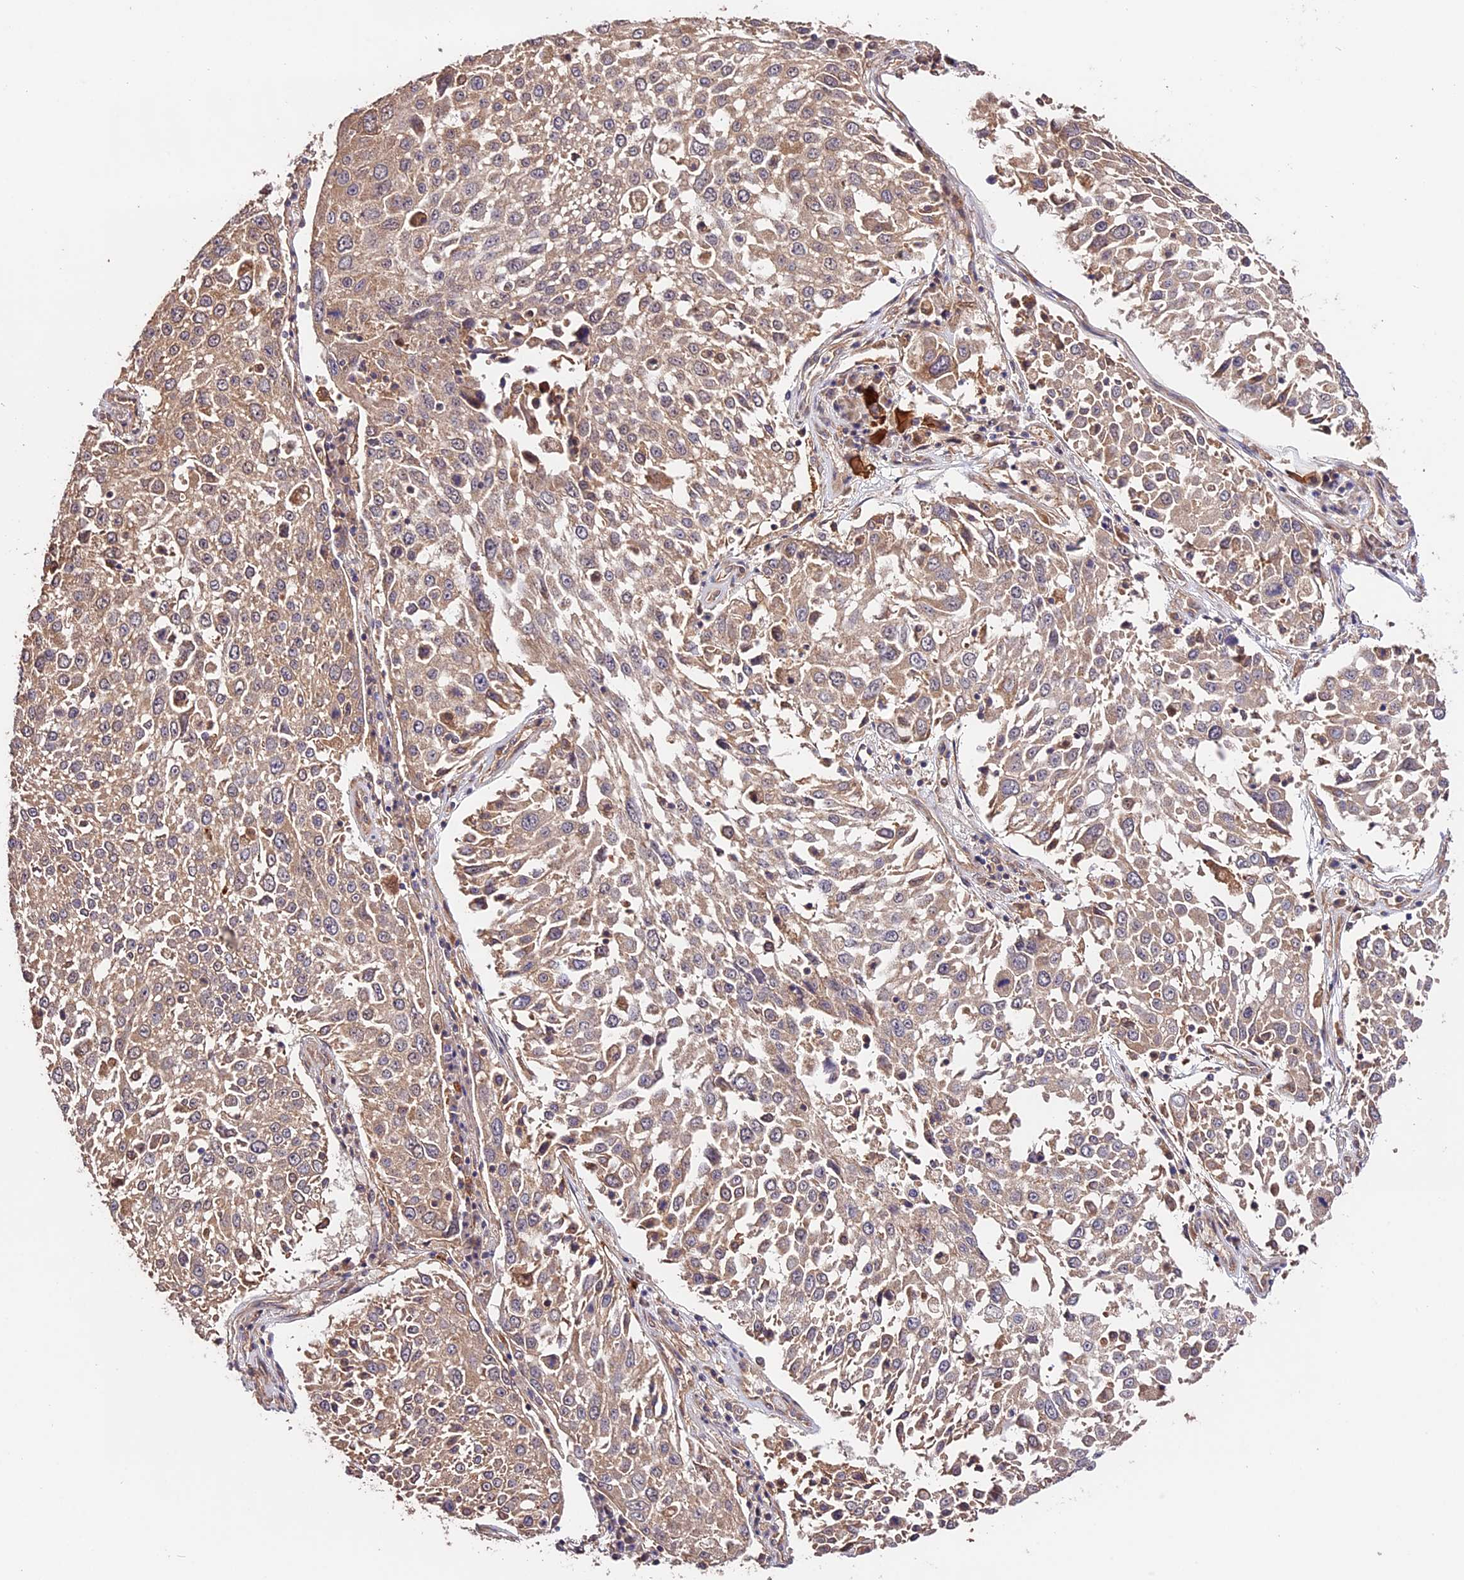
{"staining": {"intensity": "weak", "quantity": ">75%", "location": "cytoplasmic/membranous"}, "tissue": "lung cancer", "cell_type": "Tumor cells", "image_type": "cancer", "snomed": [{"axis": "morphology", "description": "Squamous cell carcinoma, NOS"}, {"axis": "topography", "description": "Lung"}], "caption": "IHC (DAB (3,3'-diaminobenzidine)) staining of lung squamous cell carcinoma reveals weak cytoplasmic/membranous protein expression in about >75% of tumor cells.", "gene": "CES3", "patient": {"sex": "male", "age": 65}}